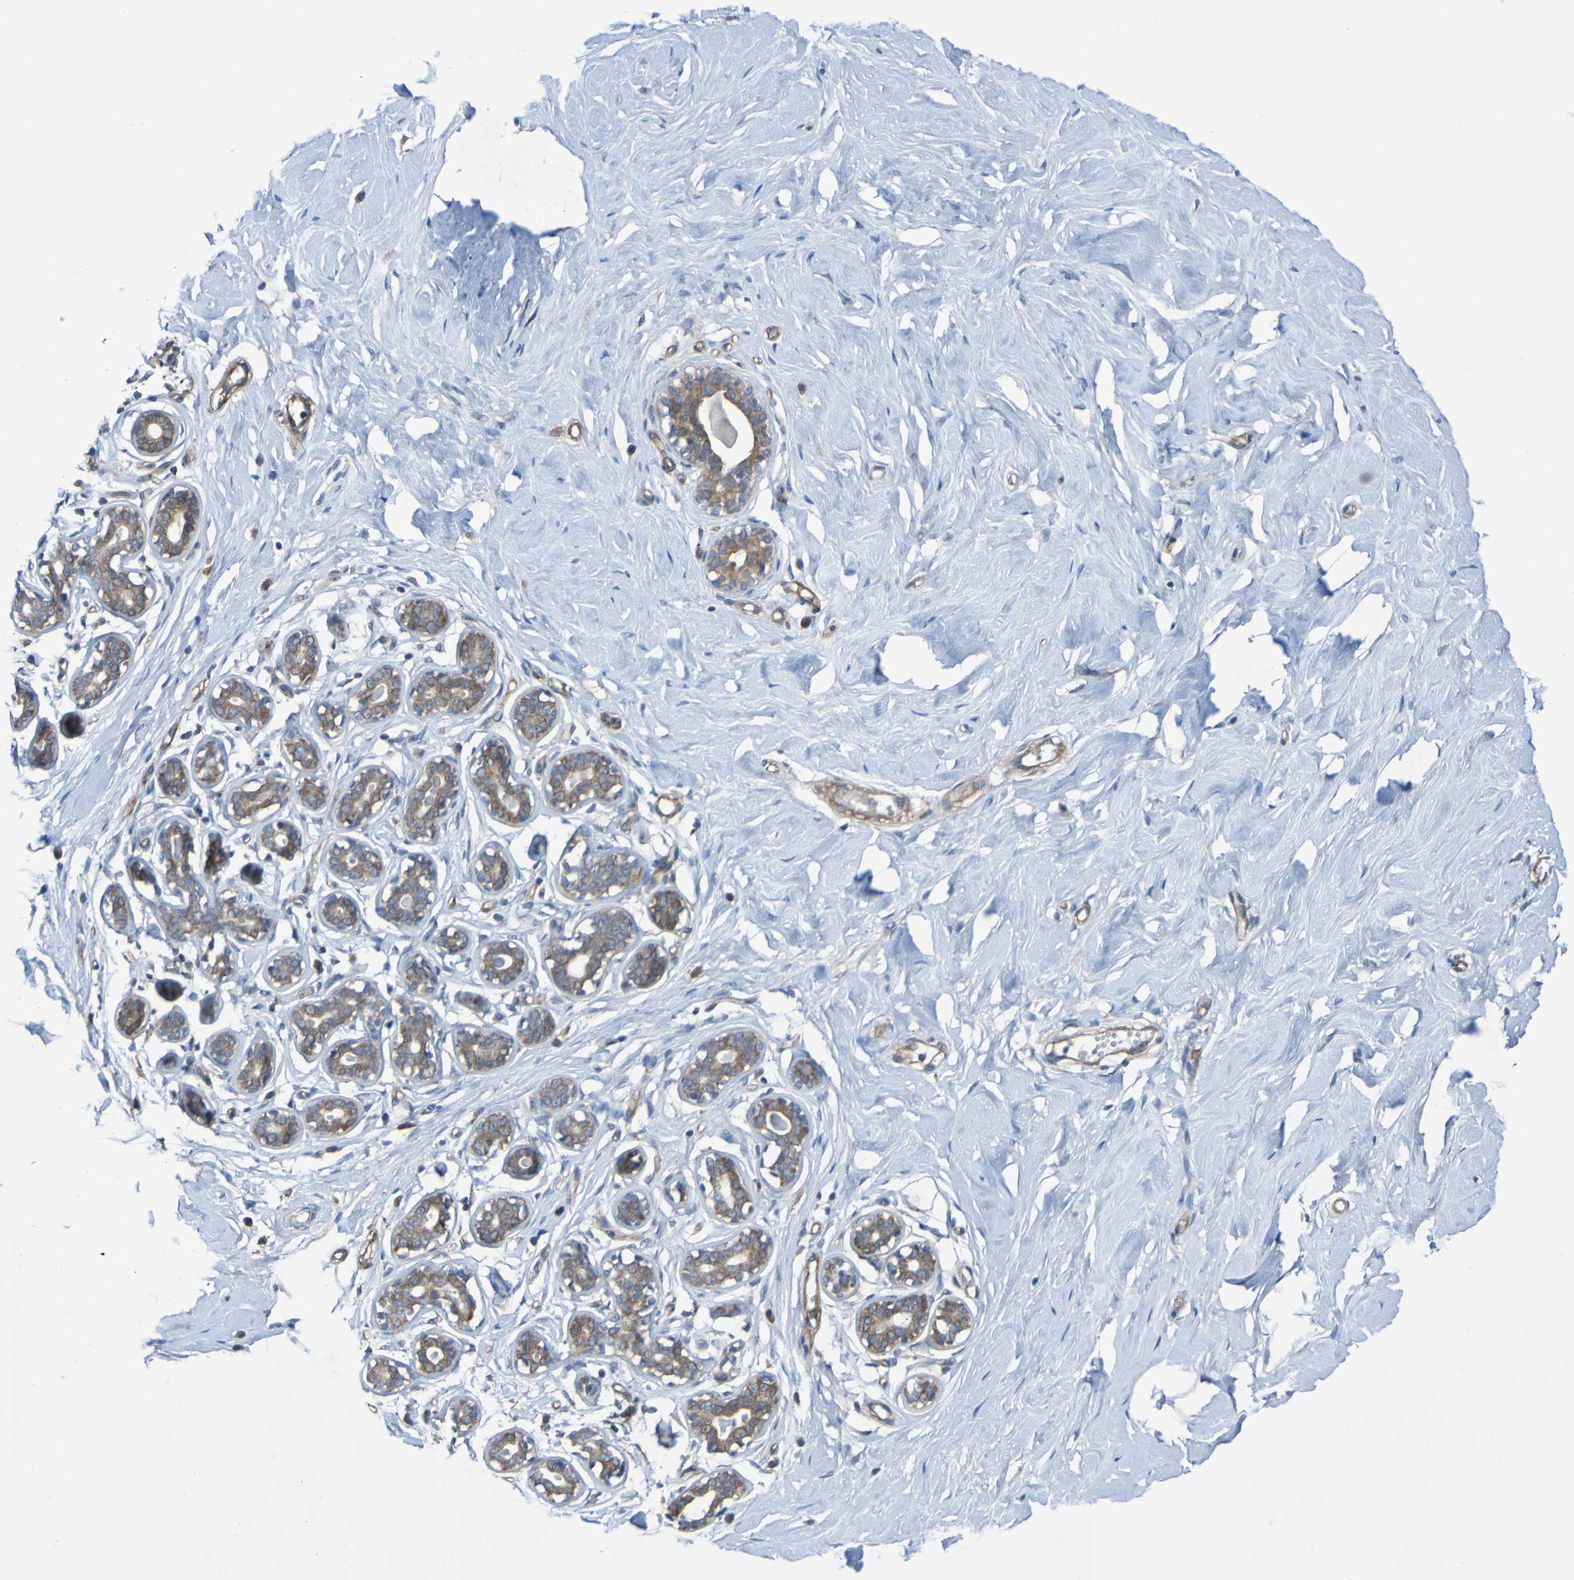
{"staining": {"intensity": "negative", "quantity": "none", "location": "none"}, "tissue": "breast", "cell_type": "Adipocytes", "image_type": "normal", "snomed": [{"axis": "morphology", "description": "Normal tissue, NOS"}, {"axis": "topography", "description": "Breast"}], "caption": "Adipocytes show no significant staining in unremarkable breast. The staining was performed using DAB (3,3'-diaminobenzidine) to visualize the protein expression in brown, while the nuclei were stained in blue with hematoxylin (Magnification: 20x).", "gene": "SDK1", "patient": {"sex": "female", "age": 23}}